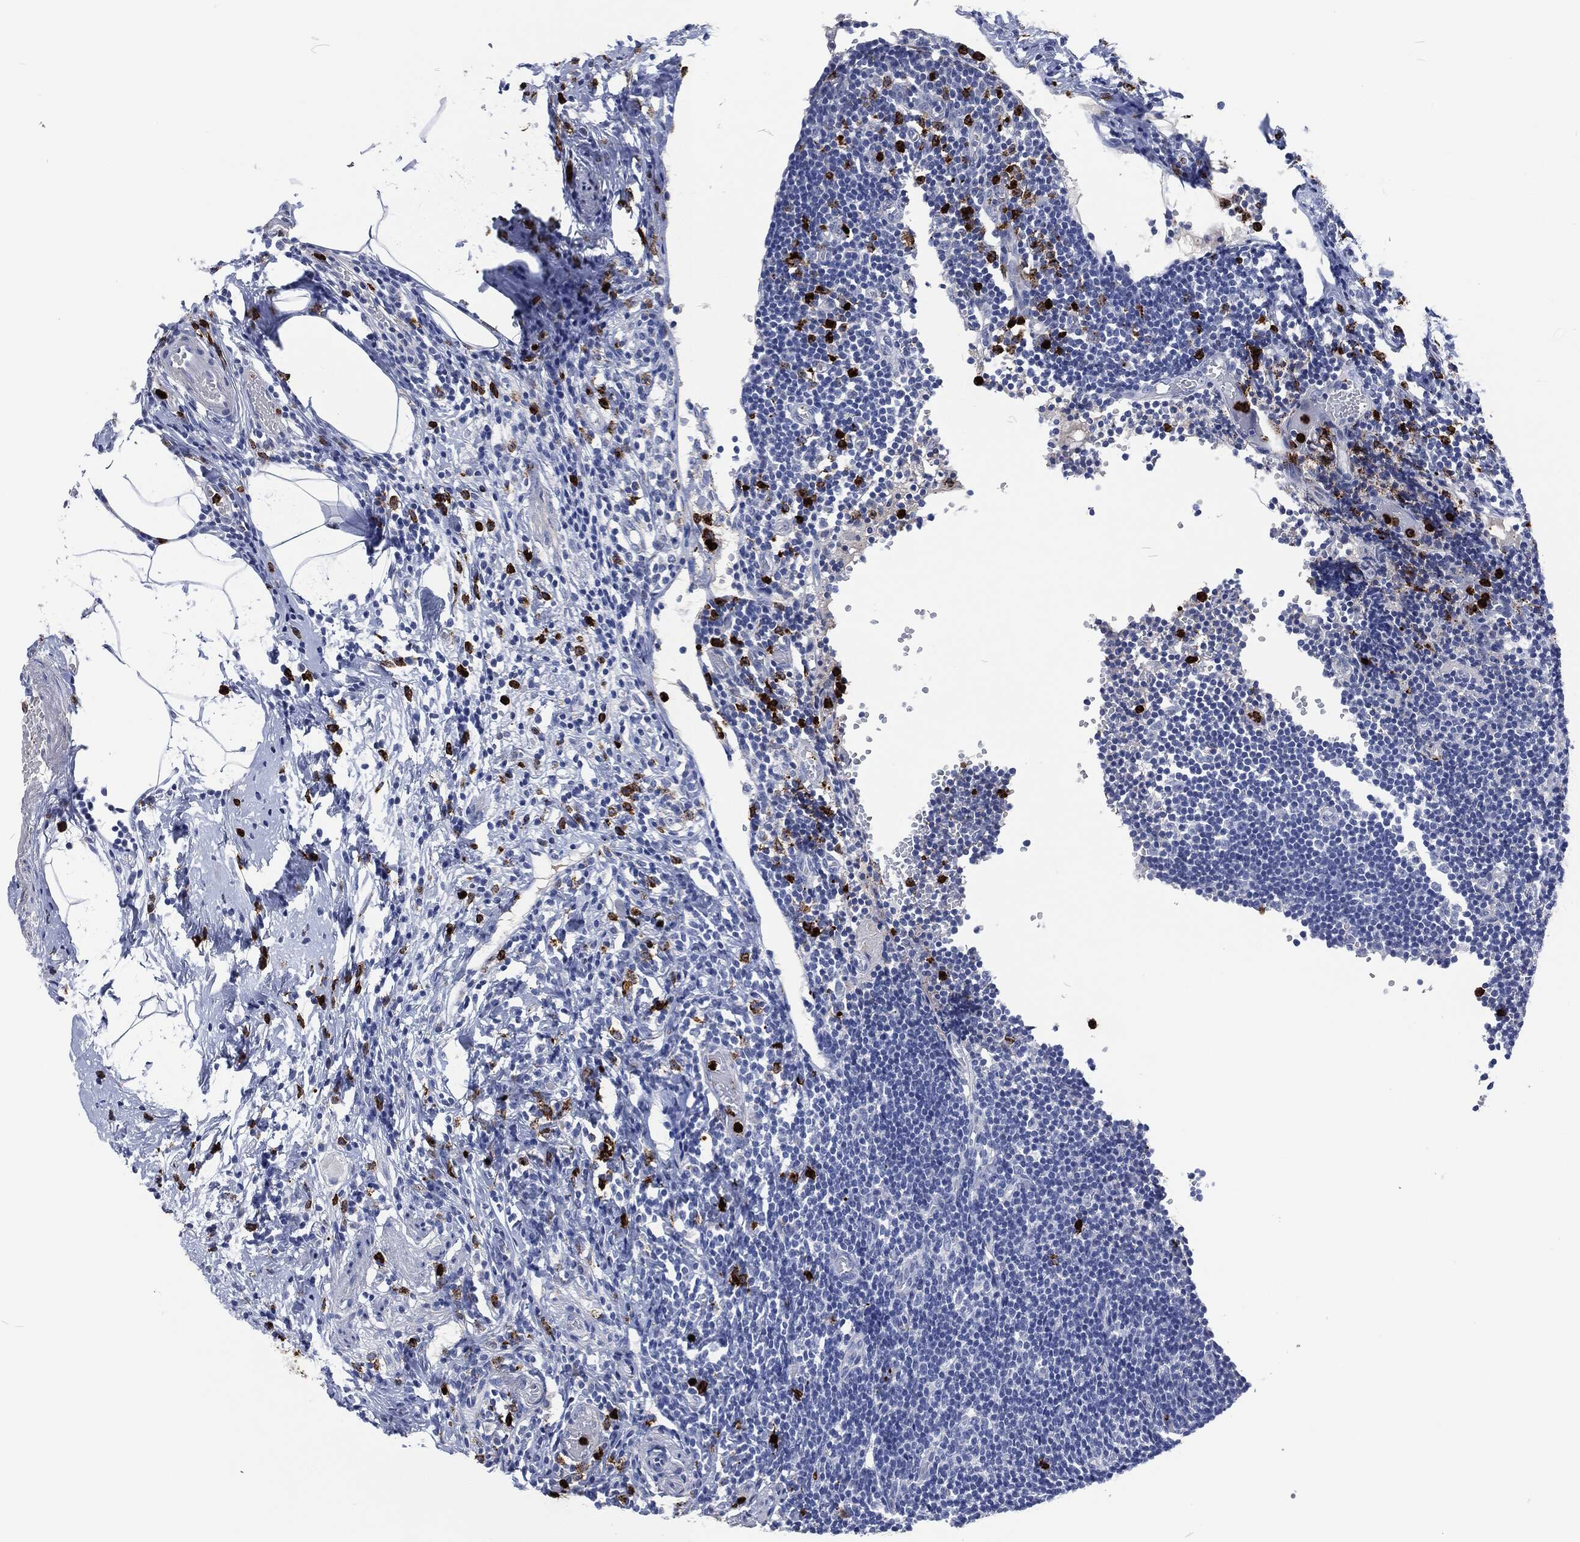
{"staining": {"intensity": "negative", "quantity": "none", "location": "none"}, "tissue": "appendix", "cell_type": "Glandular cells", "image_type": "normal", "snomed": [{"axis": "morphology", "description": "Normal tissue, NOS"}, {"axis": "topography", "description": "Appendix"}], "caption": "The immunohistochemistry (IHC) histopathology image has no significant staining in glandular cells of appendix. (DAB IHC visualized using brightfield microscopy, high magnification).", "gene": "MPO", "patient": {"sex": "female", "age": 40}}